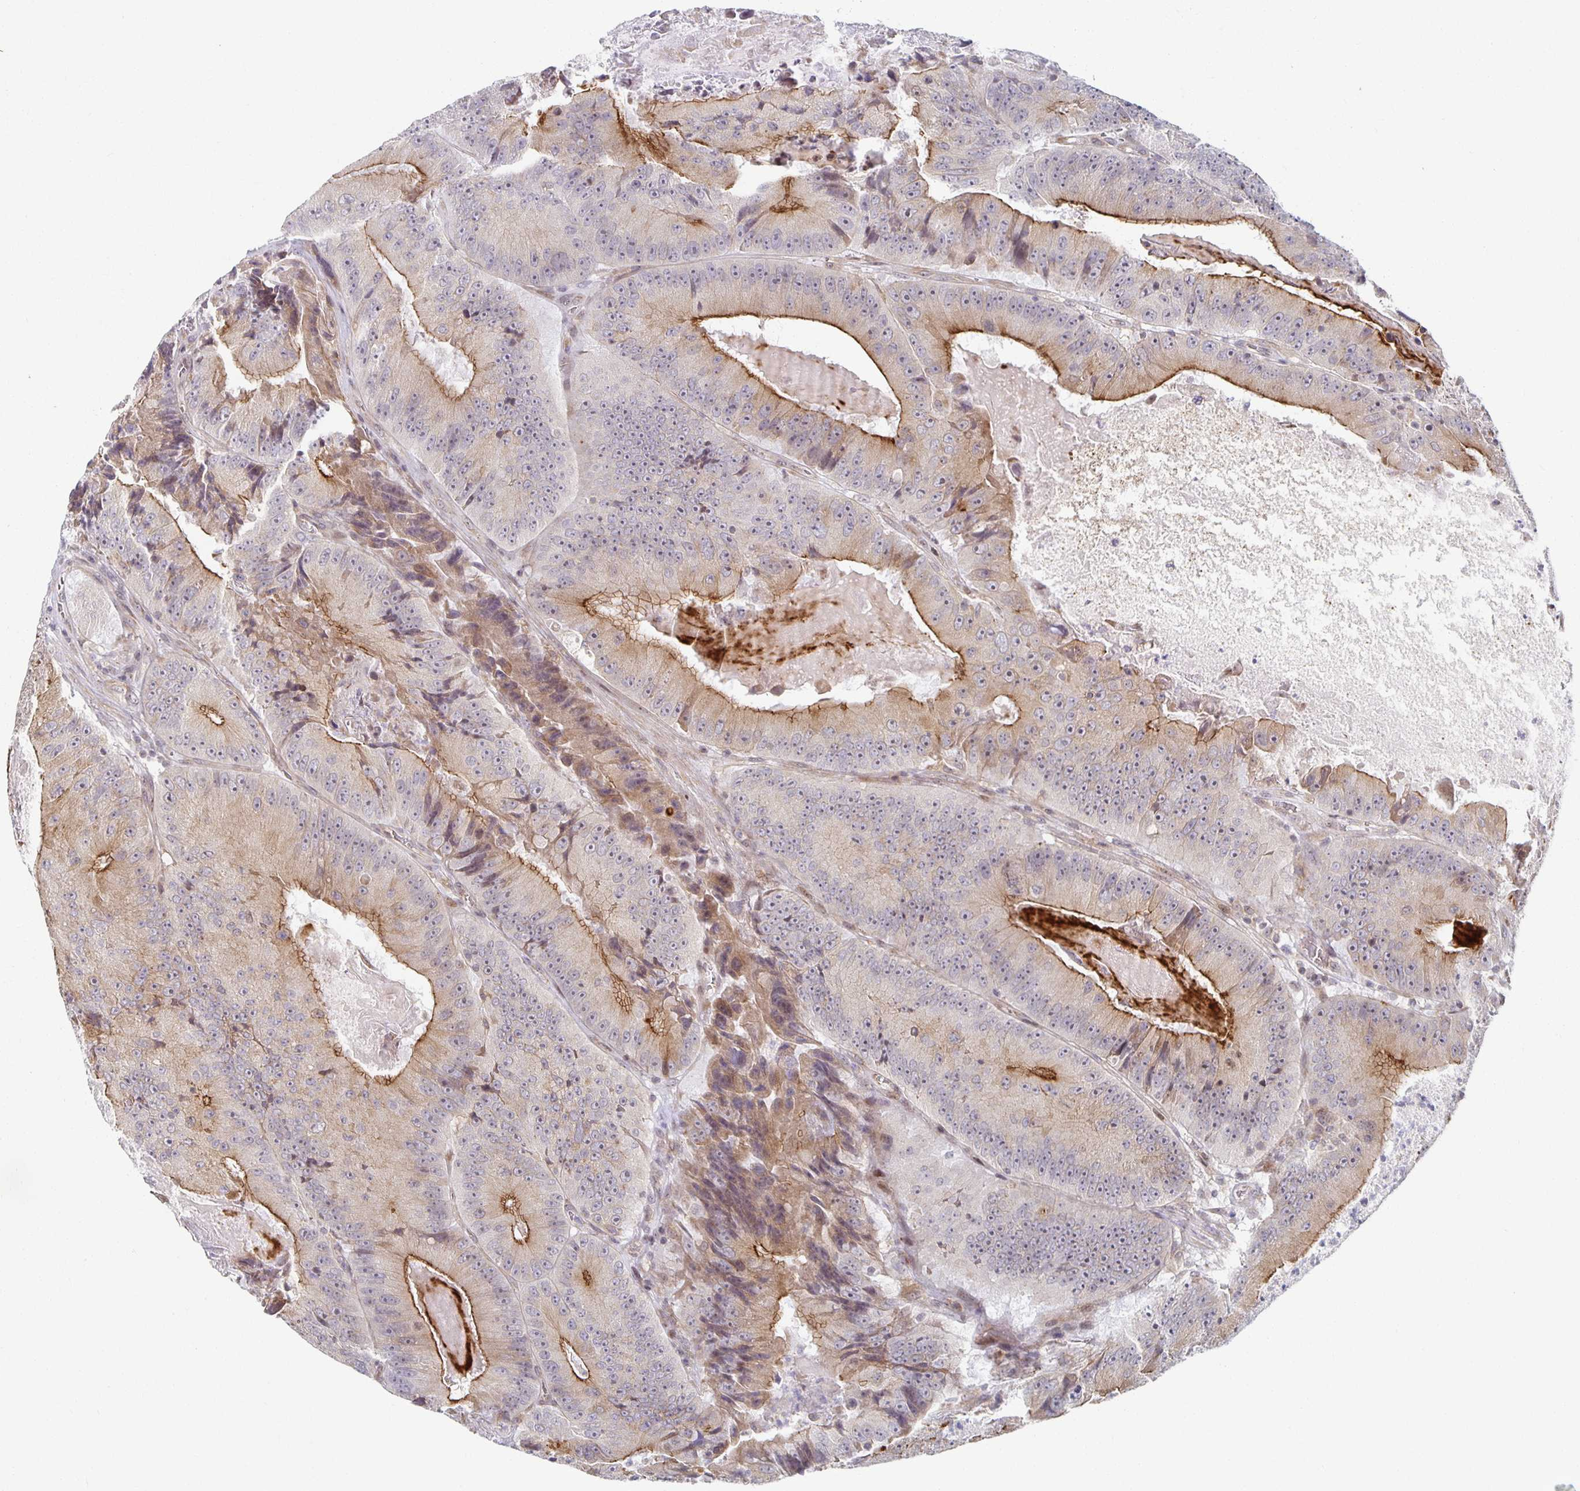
{"staining": {"intensity": "moderate", "quantity": "25%-75%", "location": "cytoplasmic/membranous"}, "tissue": "colorectal cancer", "cell_type": "Tumor cells", "image_type": "cancer", "snomed": [{"axis": "morphology", "description": "Adenocarcinoma, NOS"}, {"axis": "topography", "description": "Colon"}], "caption": "A brown stain labels moderate cytoplasmic/membranous staining of a protein in human colorectal cancer tumor cells.", "gene": "HCFC1R1", "patient": {"sex": "female", "age": 86}}